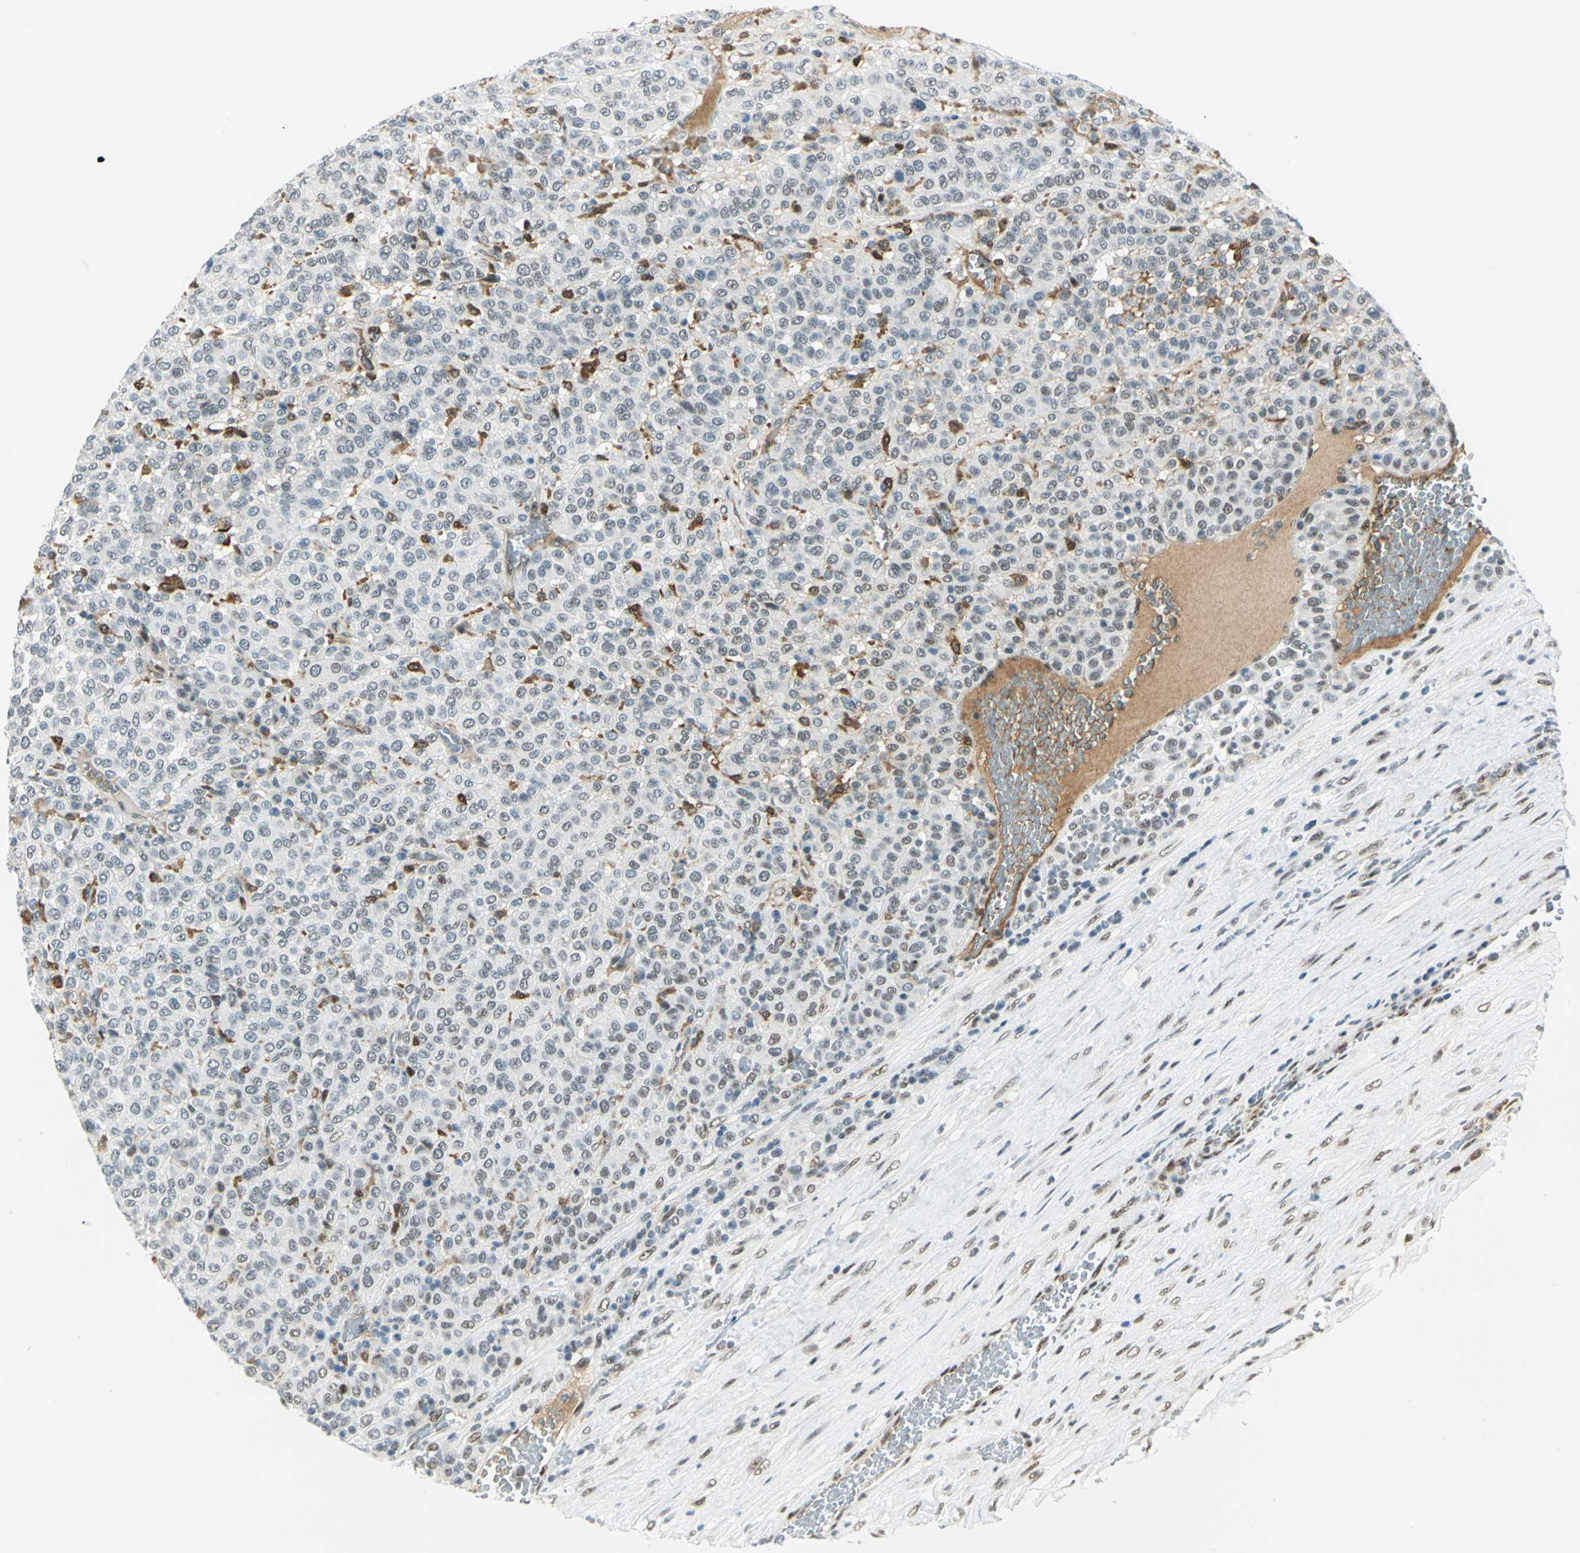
{"staining": {"intensity": "negative", "quantity": "none", "location": "none"}, "tissue": "melanoma", "cell_type": "Tumor cells", "image_type": "cancer", "snomed": [{"axis": "morphology", "description": "Malignant melanoma, Metastatic site"}, {"axis": "topography", "description": "Pancreas"}], "caption": "Immunohistochemical staining of human malignant melanoma (metastatic site) demonstrates no significant staining in tumor cells.", "gene": "MTMR10", "patient": {"sex": "female", "age": 30}}